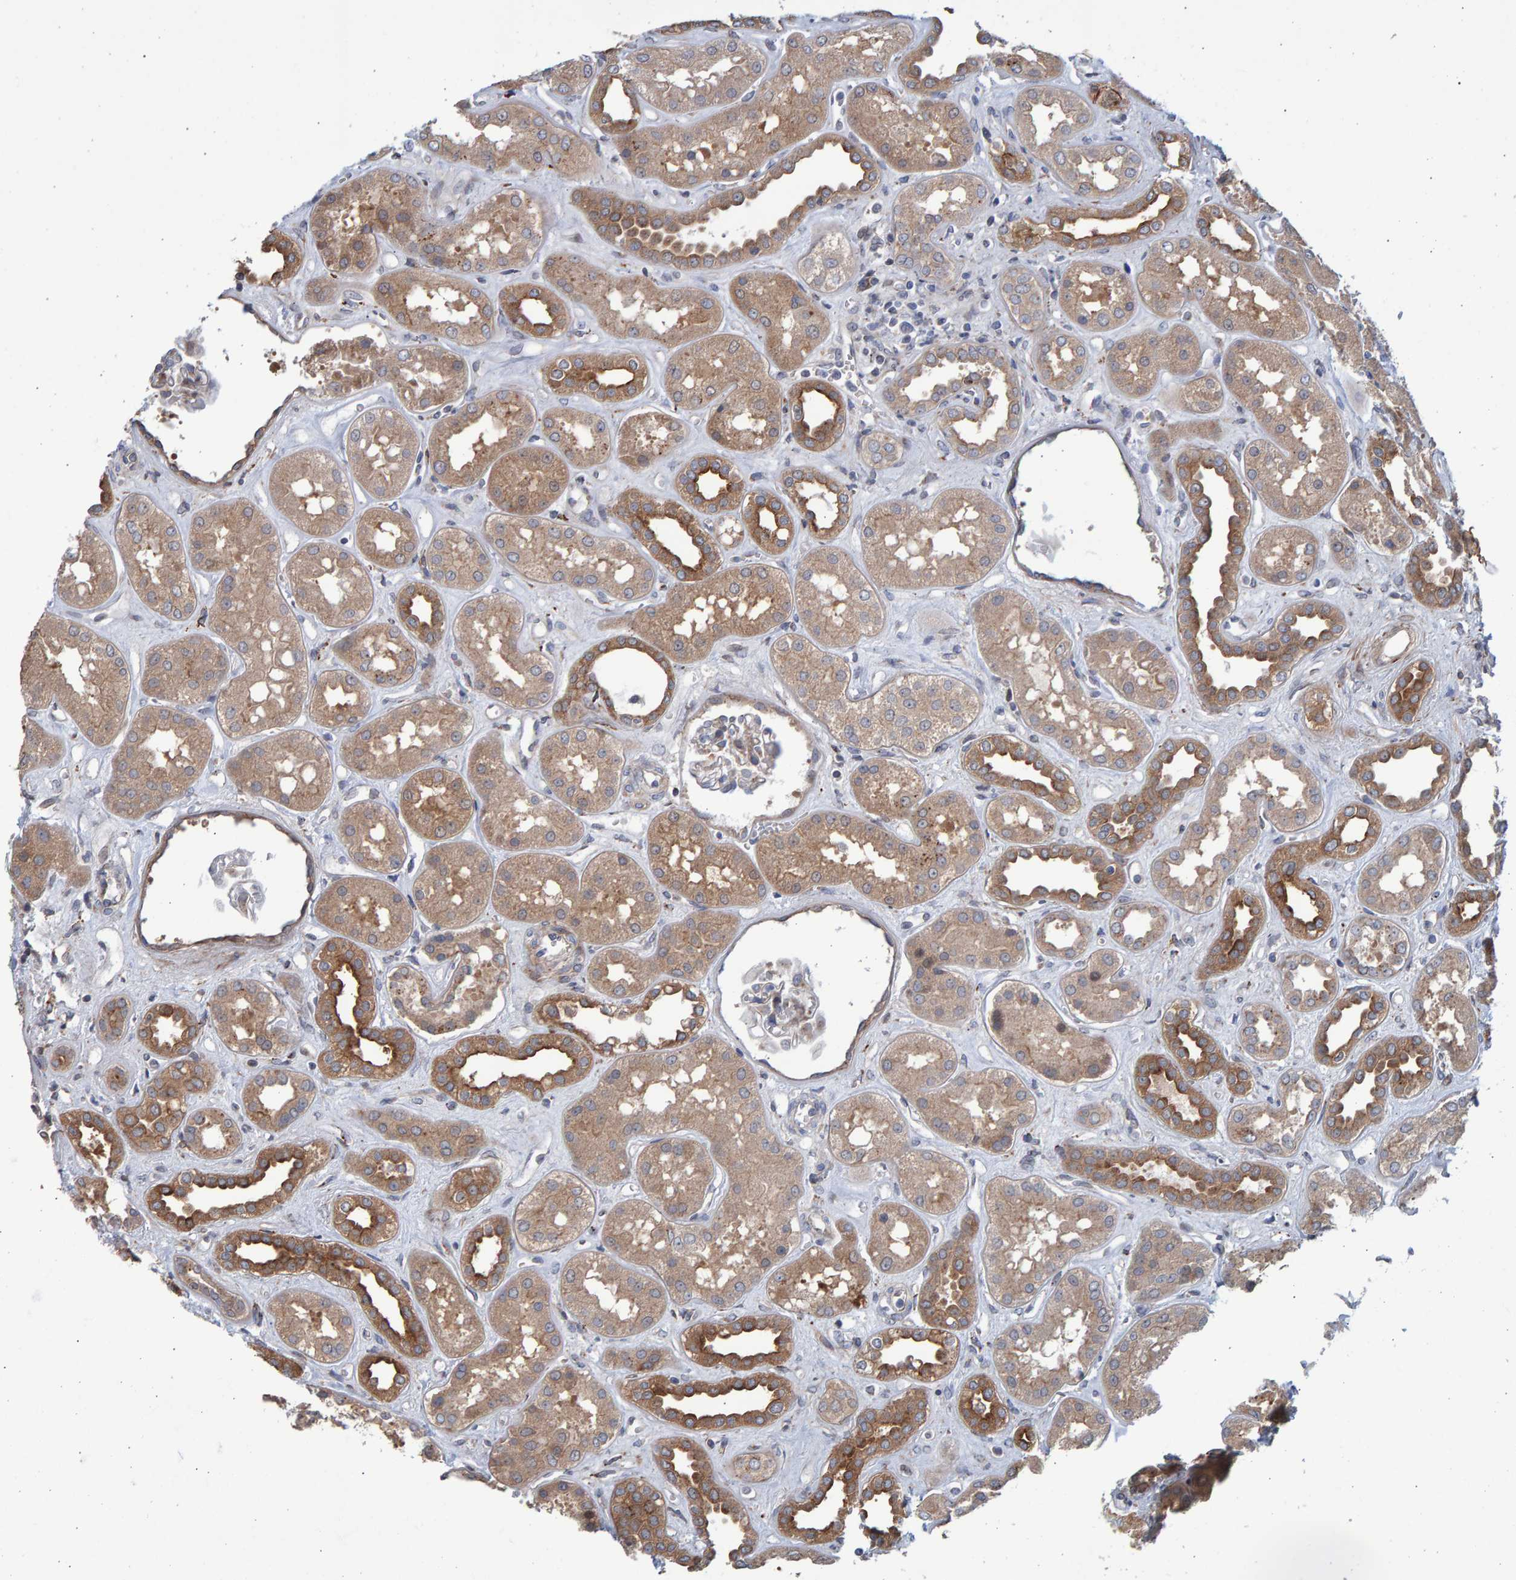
{"staining": {"intensity": "weak", "quantity": "25%-75%", "location": "cytoplasmic/membranous"}, "tissue": "kidney", "cell_type": "Cells in glomeruli", "image_type": "normal", "snomed": [{"axis": "morphology", "description": "Normal tissue, NOS"}, {"axis": "topography", "description": "Kidney"}], "caption": "Immunohistochemistry (DAB) staining of normal human kidney exhibits weak cytoplasmic/membranous protein staining in about 25%-75% of cells in glomeruli.", "gene": "LRBA", "patient": {"sex": "male", "age": 59}}